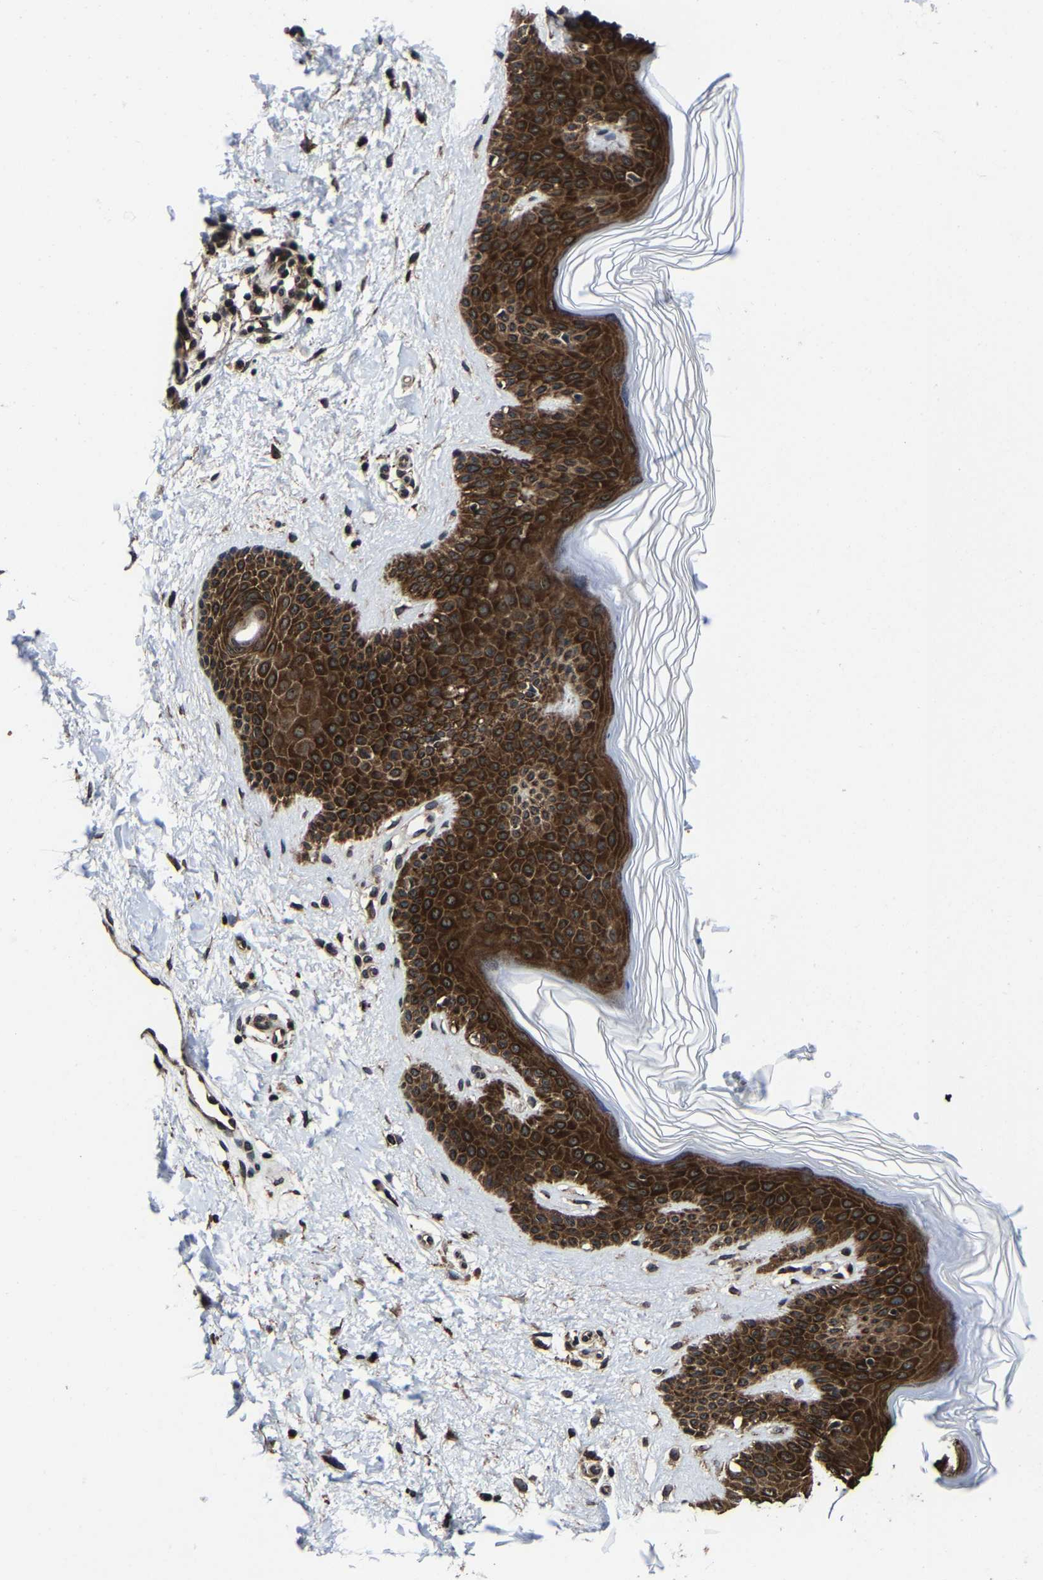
{"staining": {"intensity": "strong", "quantity": ">75%", "location": "cytoplasmic/membranous,nuclear"}, "tissue": "skin", "cell_type": "Fibroblasts", "image_type": "normal", "snomed": [{"axis": "morphology", "description": "Normal tissue, NOS"}, {"axis": "morphology", "description": "Malignant melanoma, Metastatic site"}, {"axis": "topography", "description": "Skin"}], "caption": "About >75% of fibroblasts in benign skin demonstrate strong cytoplasmic/membranous,nuclear protein positivity as visualized by brown immunohistochemical staining.", "gene": "ZCCHC7", "patient": {"sex": "male", "age": 41}}